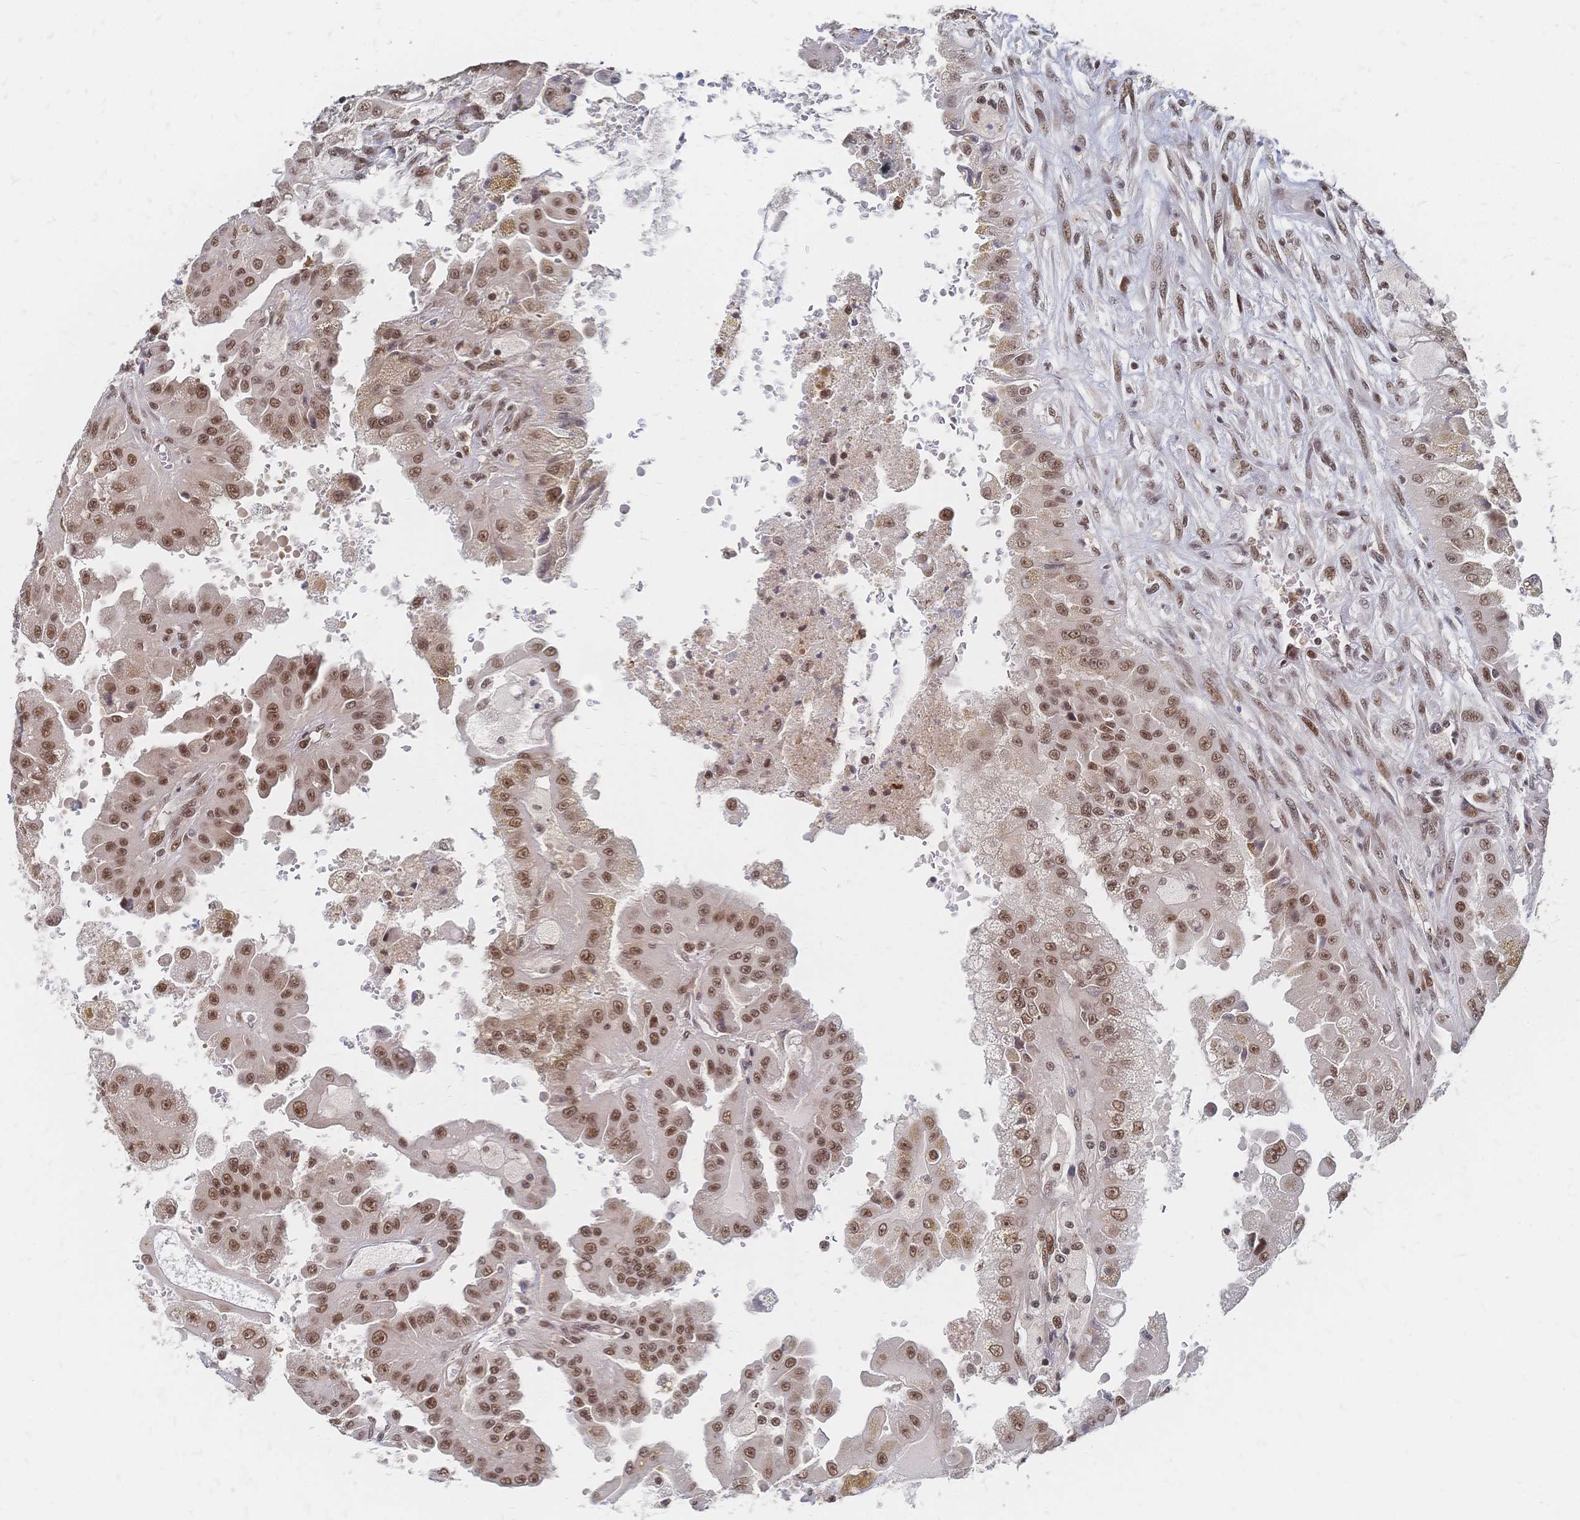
{"staining": {"intensity": "moderate", "quantity": ">75%", "location": "nuclear"}, "tissue": "renal cancer", "cell_type": "Tumor cells", "image_type": "cancer", "snomed": [{"axis": "morphology", "description": "Adenocarcinoma, NOS"}, {"axis": "topography", "description": "Kidney"}], "caption": "Tumor cells demonstrate medium levels of moderate nuclear positivity in about >75% of cells in renal cancer (adenocarcinoma).", "gene": "NELFA", "patient": {"sex": "male", "age": 58}}